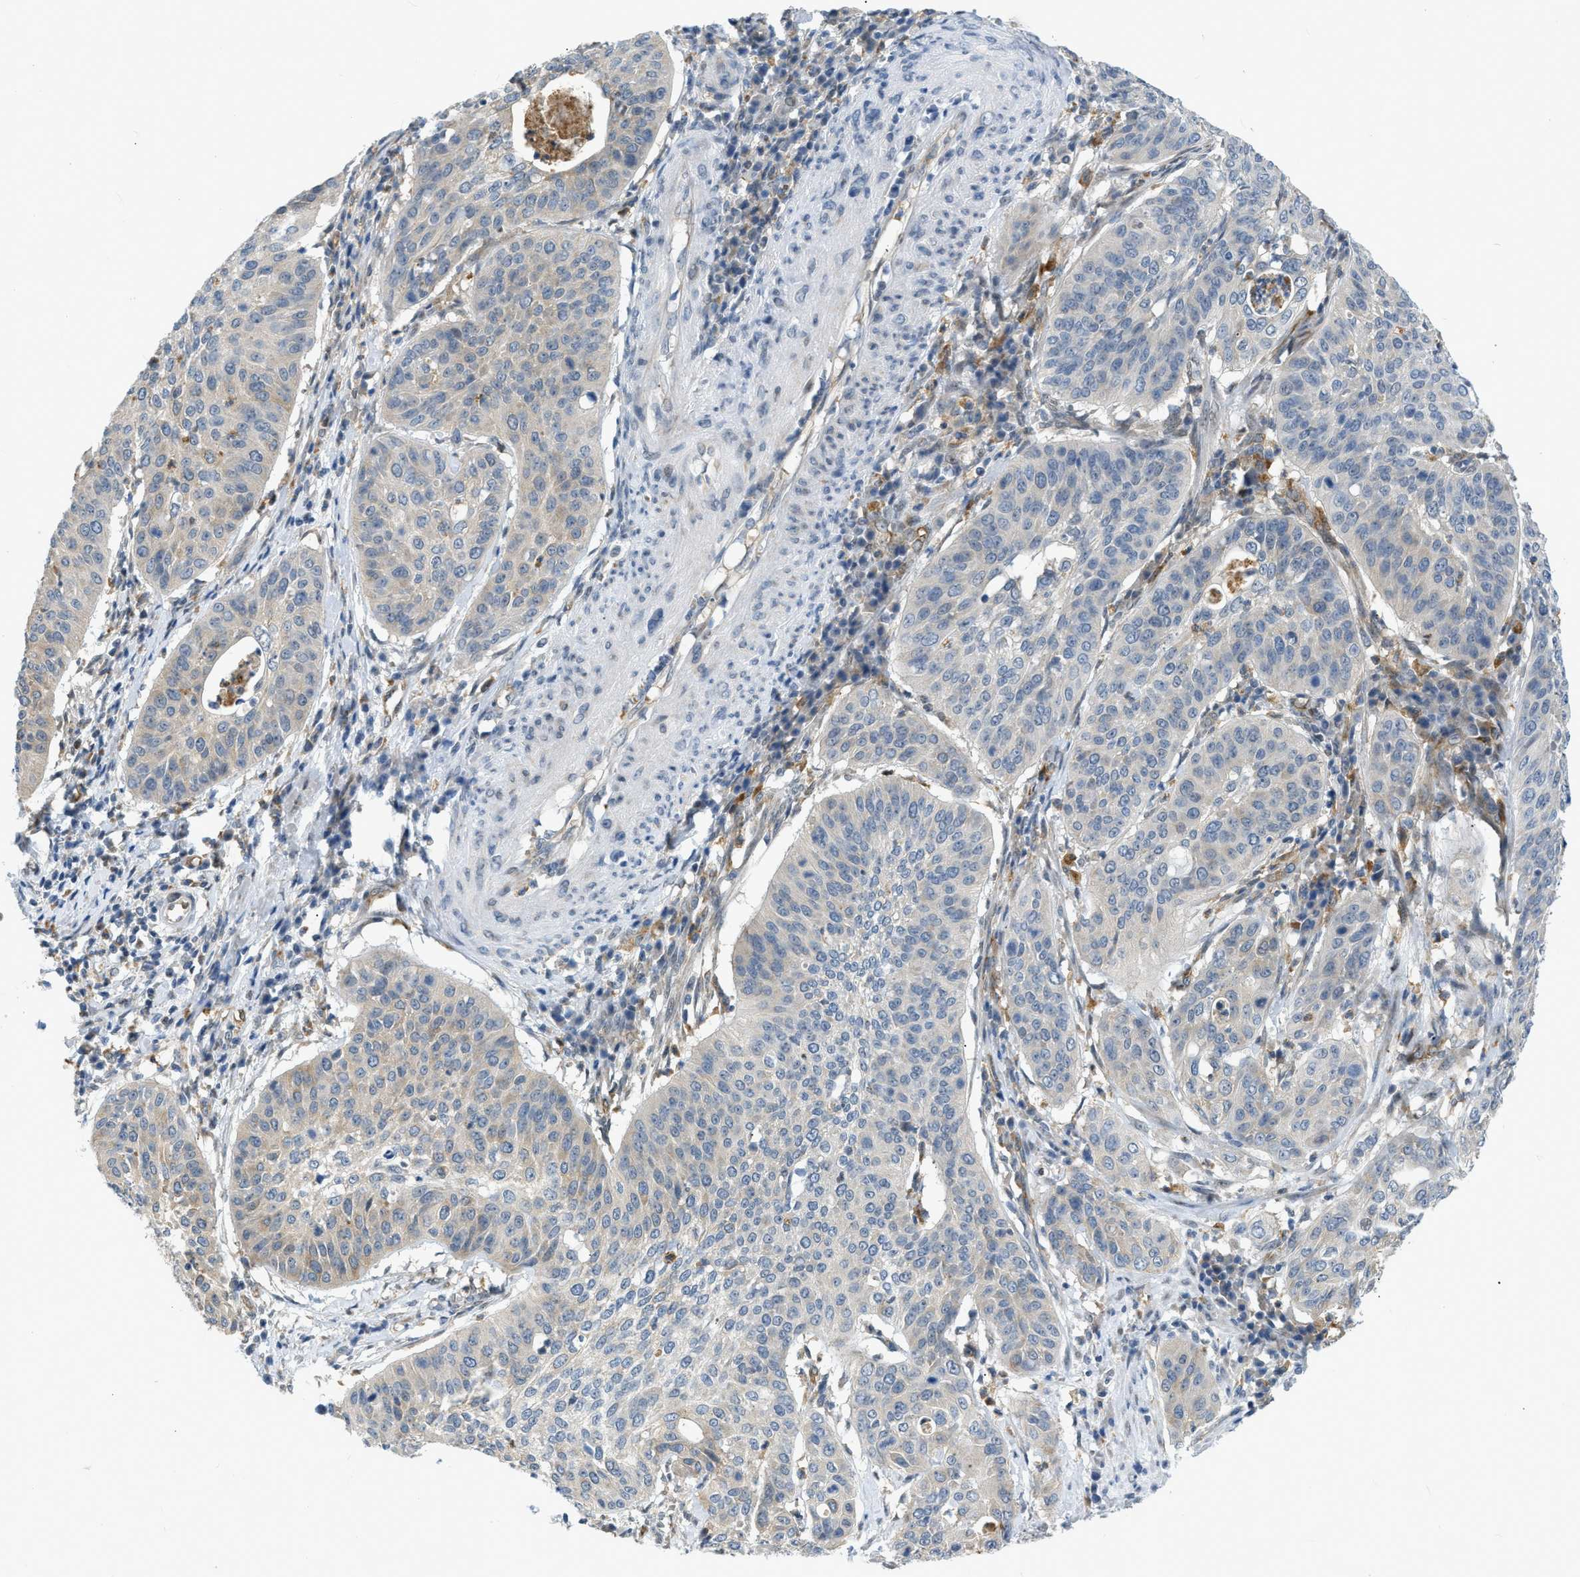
{"staining": {"intensity": "moderate", "quantity": "<25%", "location": "cytoplasmic/membranous"}, "tissue": "cervical cancer", "cell_type": "Tumor cells", "image_type": "cancer", "snomed": [{"axis": "morphology", "description": "Normal tissue, NOS"}, {"axis": "morphology", "description": "Squamous cell carcinoma, NOS"}, {"axis": "topography", "description": "Cervix"}], "caption": "Immunohistochemical staining of human cervical cancer shows low levels of moderate cytoplasmic/membranous protein expression in about <25% of tumor cells.", "gene": "ZNF408", "patient": {"sex": "female", "age": 39}}